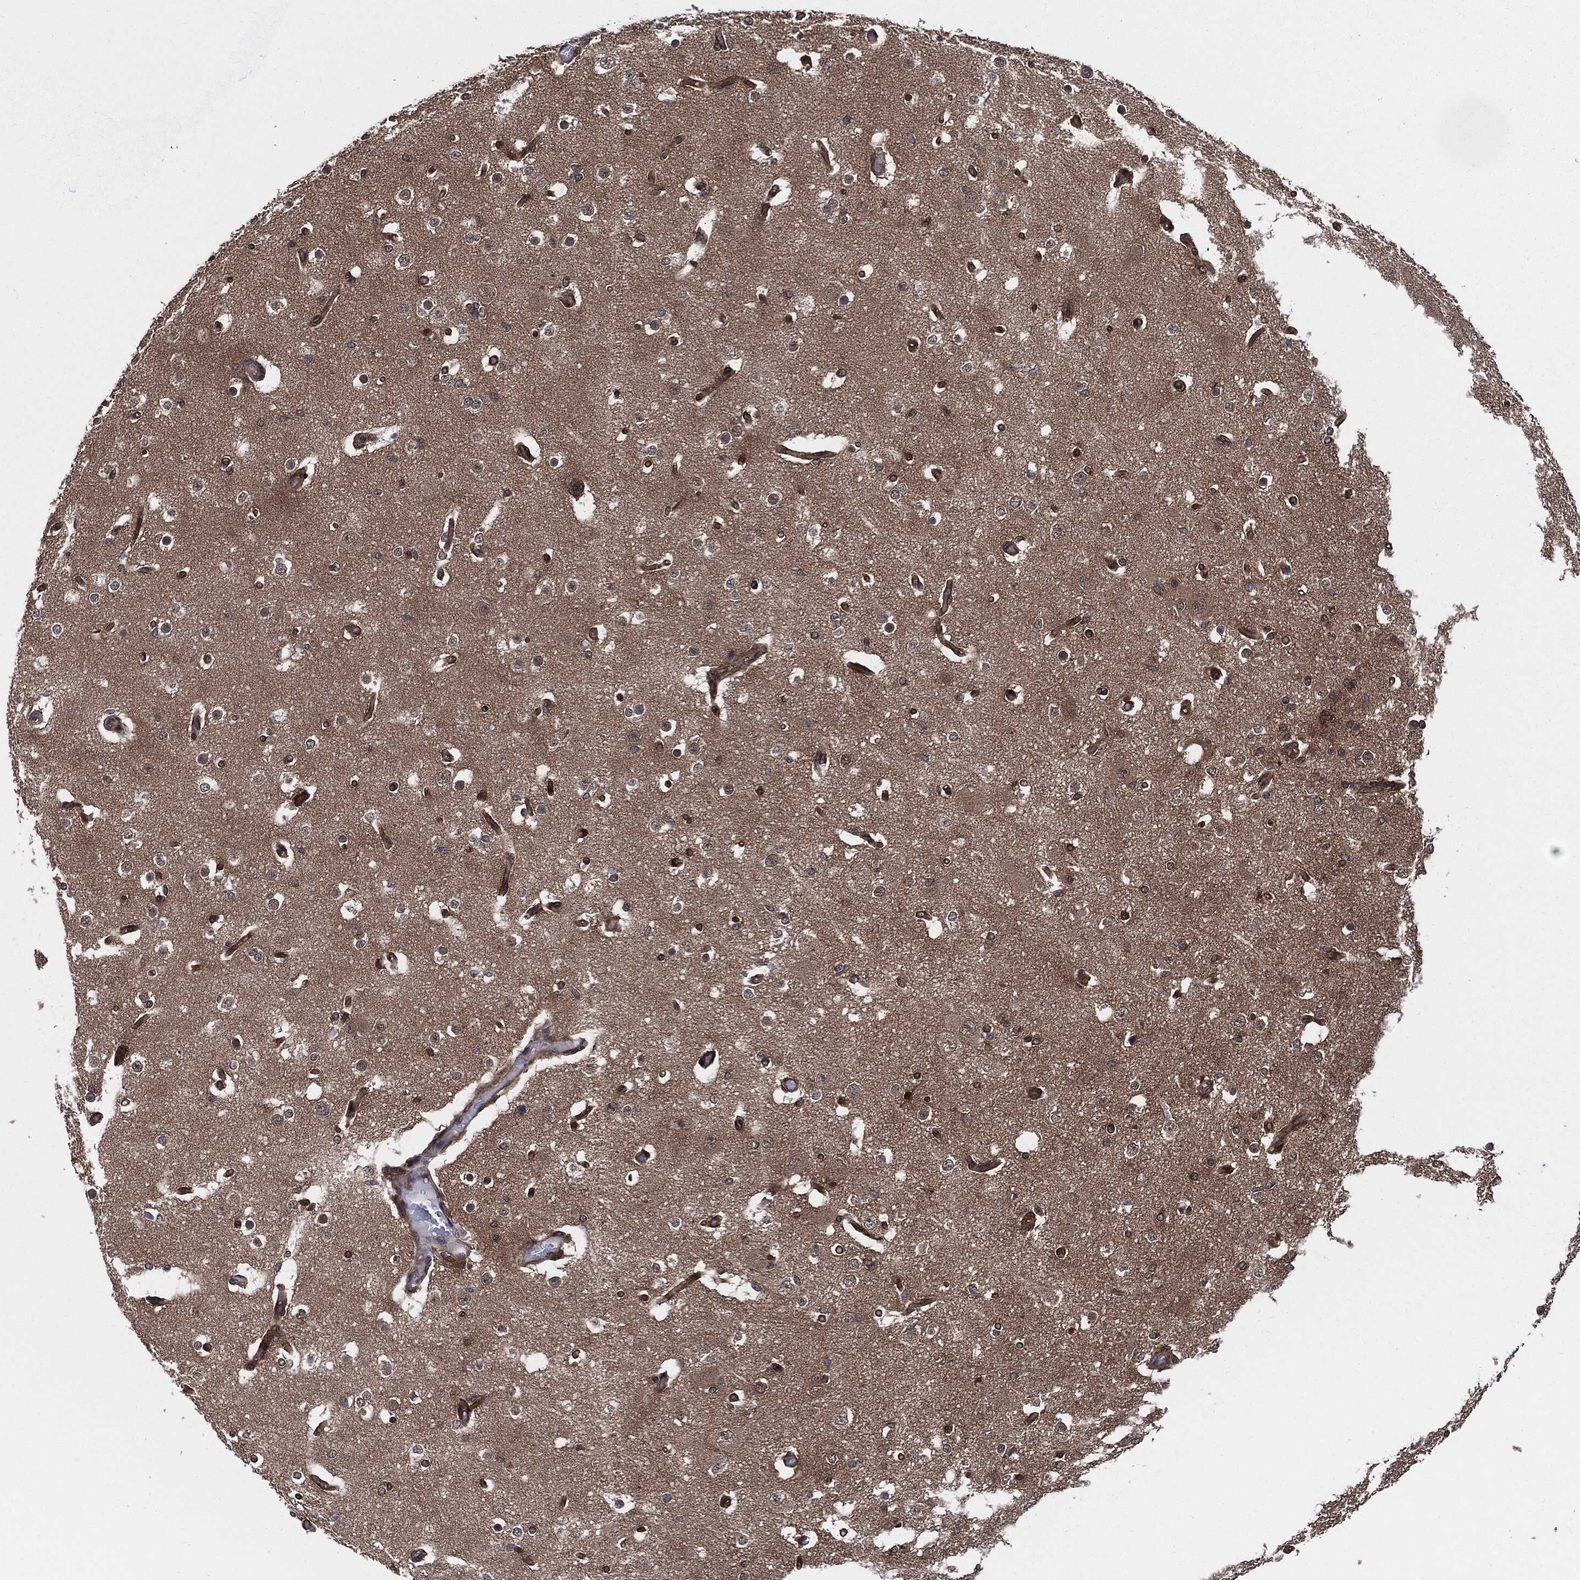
{"staining": {"intensity": "negative", "quantity": "none", "location": "none"}, "tissue": "cerebral cortex", "cell_type": "Endothelial cells", "image_type": "normal", "snomed": [{"axis": "morphology", "description": "Normal tissue, NOS"}, {"axis": "morphology", "description": "Inflammation, NOS"}, {"axis": "topography", "description": "Cerebral cortex"}], "caption": "There is no significant expression in endothelial cells of cerebral cortex. The staining is performed using DAB brown chromogen with nuclei counter-stained in using hematoxylin.", "gene": "XPNPEP1", "patient": {"sex": "male", "age": 6}}